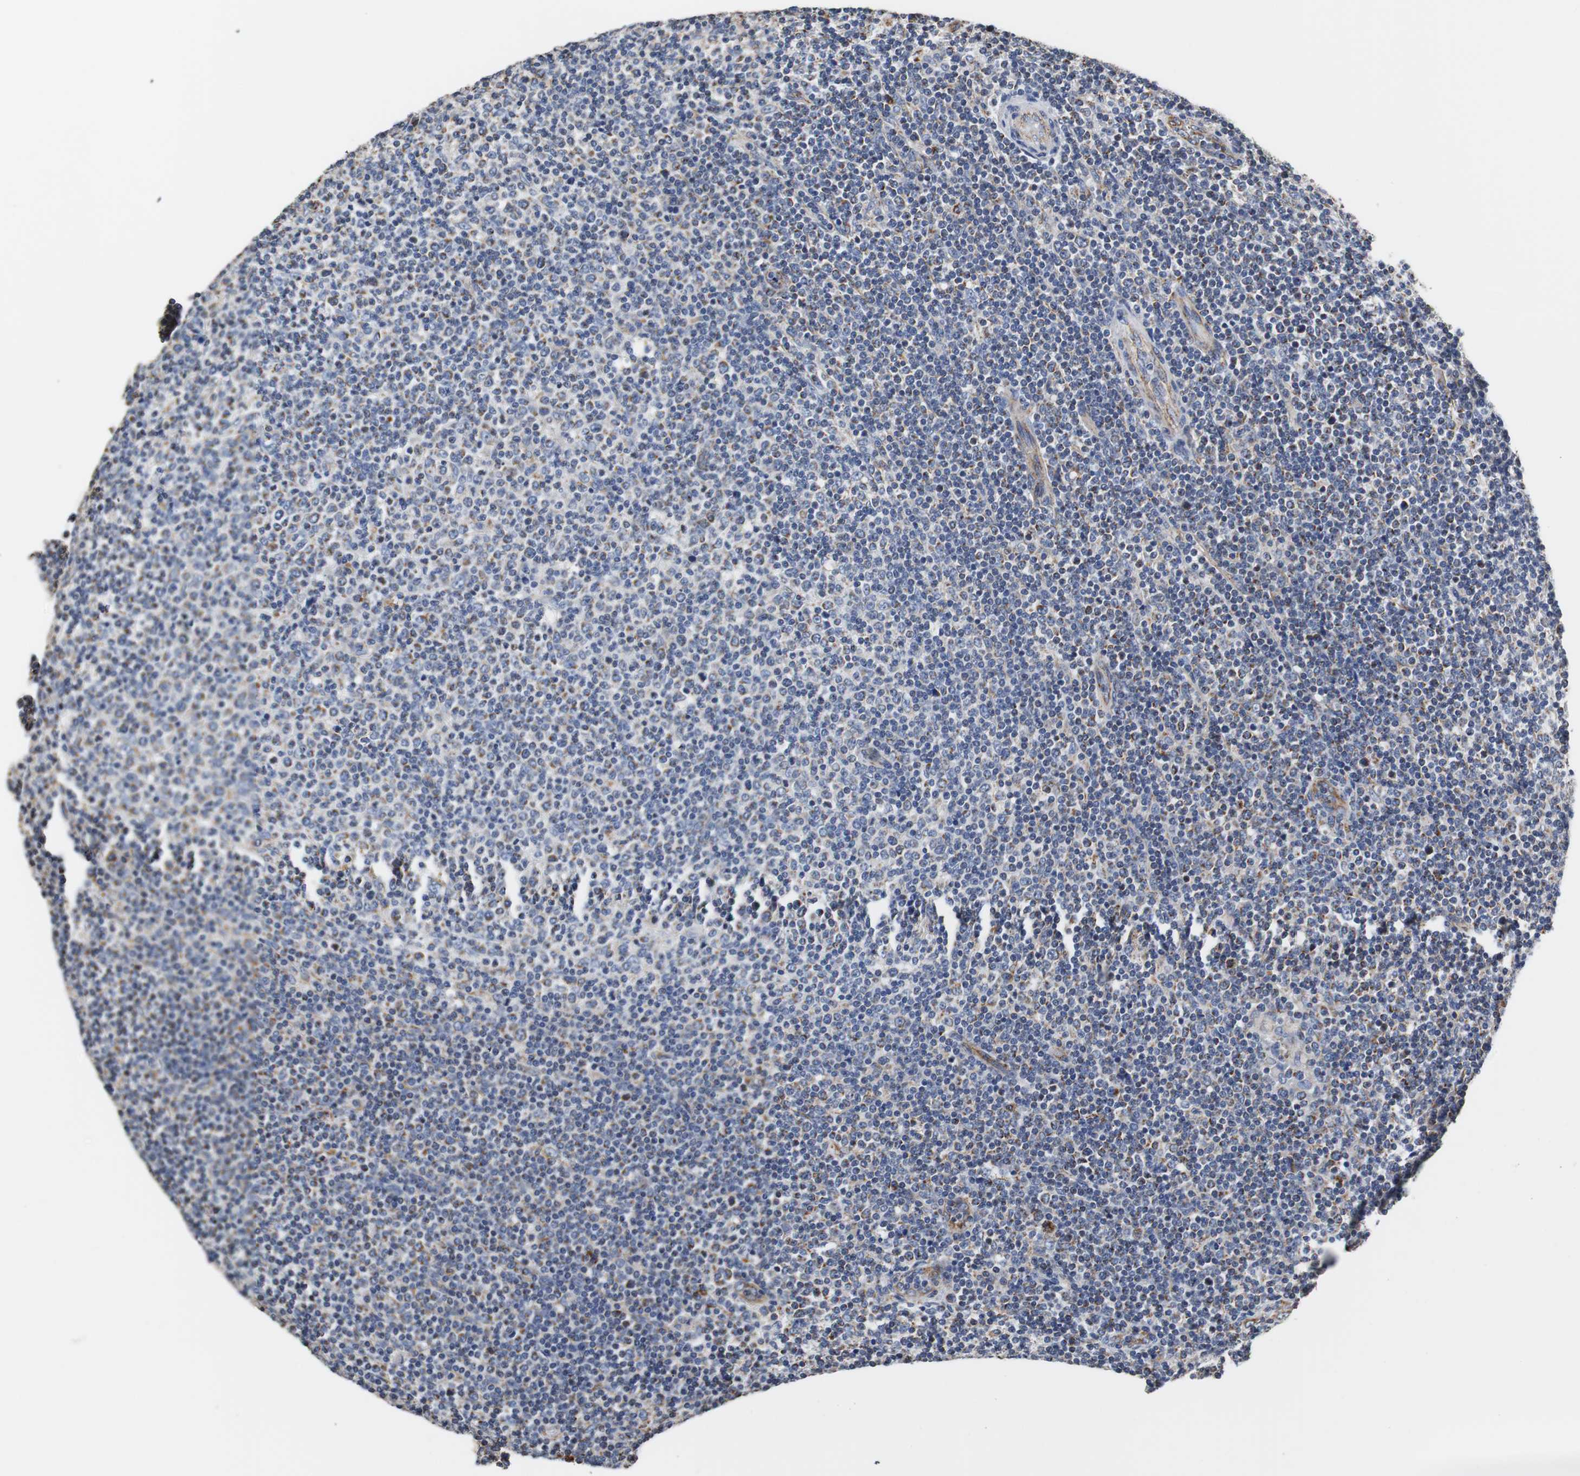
{"staining": {"intensity": "negative", "quantity": "none", "location": "none"}, "tissue": "lymphoma", "cell_type": "Tumor cells", "image_type": "cancer", "snomed": [{"axis": "morphology", "description": "Malignant lymphoma, non-Hodgkin's type, Low grade"}, {"axis": "topography", "description": "Lymph node"}], "caption": "Tumor cells are negative for brown protein staining in low-grade malignant lymphoma, non-Hodgkin's type.", "gene": "PCK1", "patient": {"sex": "male", "age": 70}}